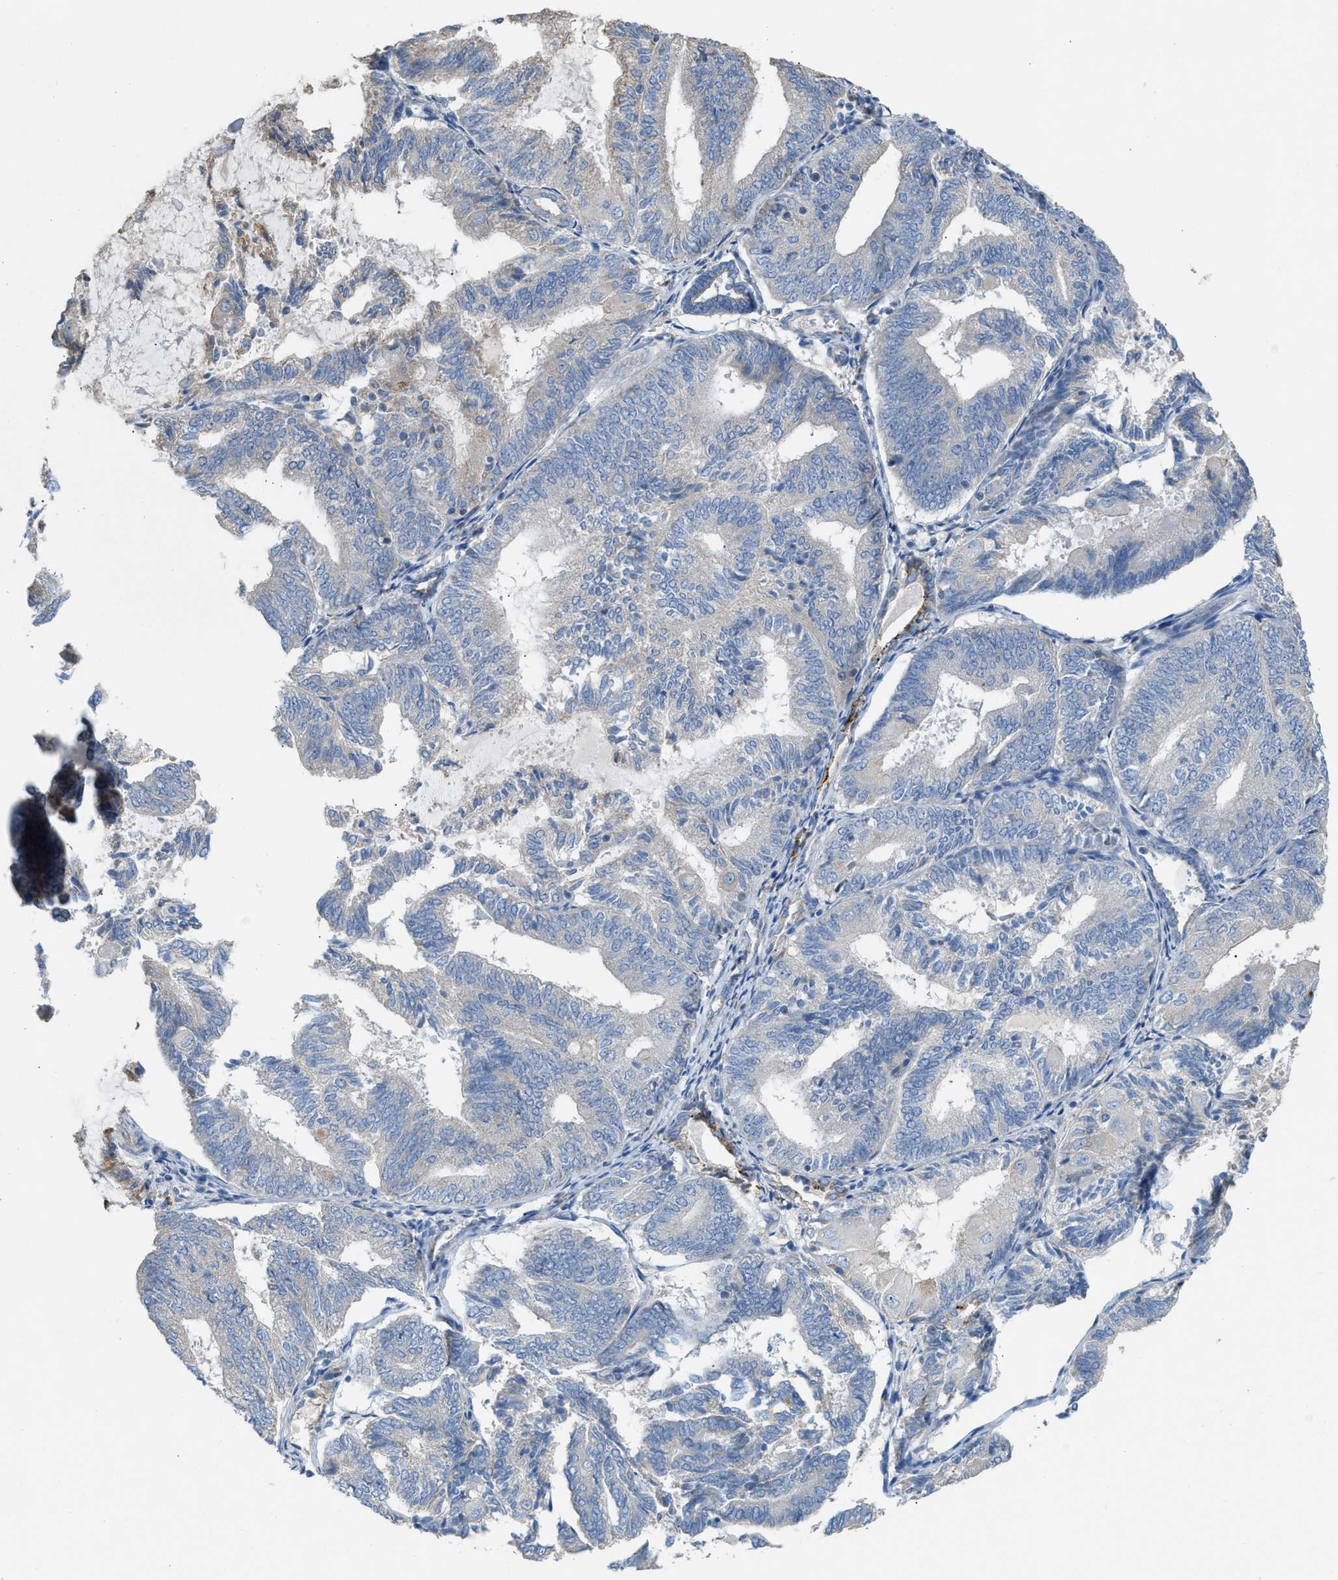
{"staining": {"intensity": "negative", "quantity": "none", "location": "none"}, "tissue": "endometrial cancer", "cell_type": "Tumor cells", "image_type": "cancer", "snomed": [{"axis": "morphology", "description": "Adenocarcinoma, NOS"}, {"axis": "topography", "description": "Endometrium"}], "caption": "This is an IHC image of human endometrial cancer. There is no expression in tumor cells.", "gene": "AOAH", "patient": {"sex": "female", "age": 81}}